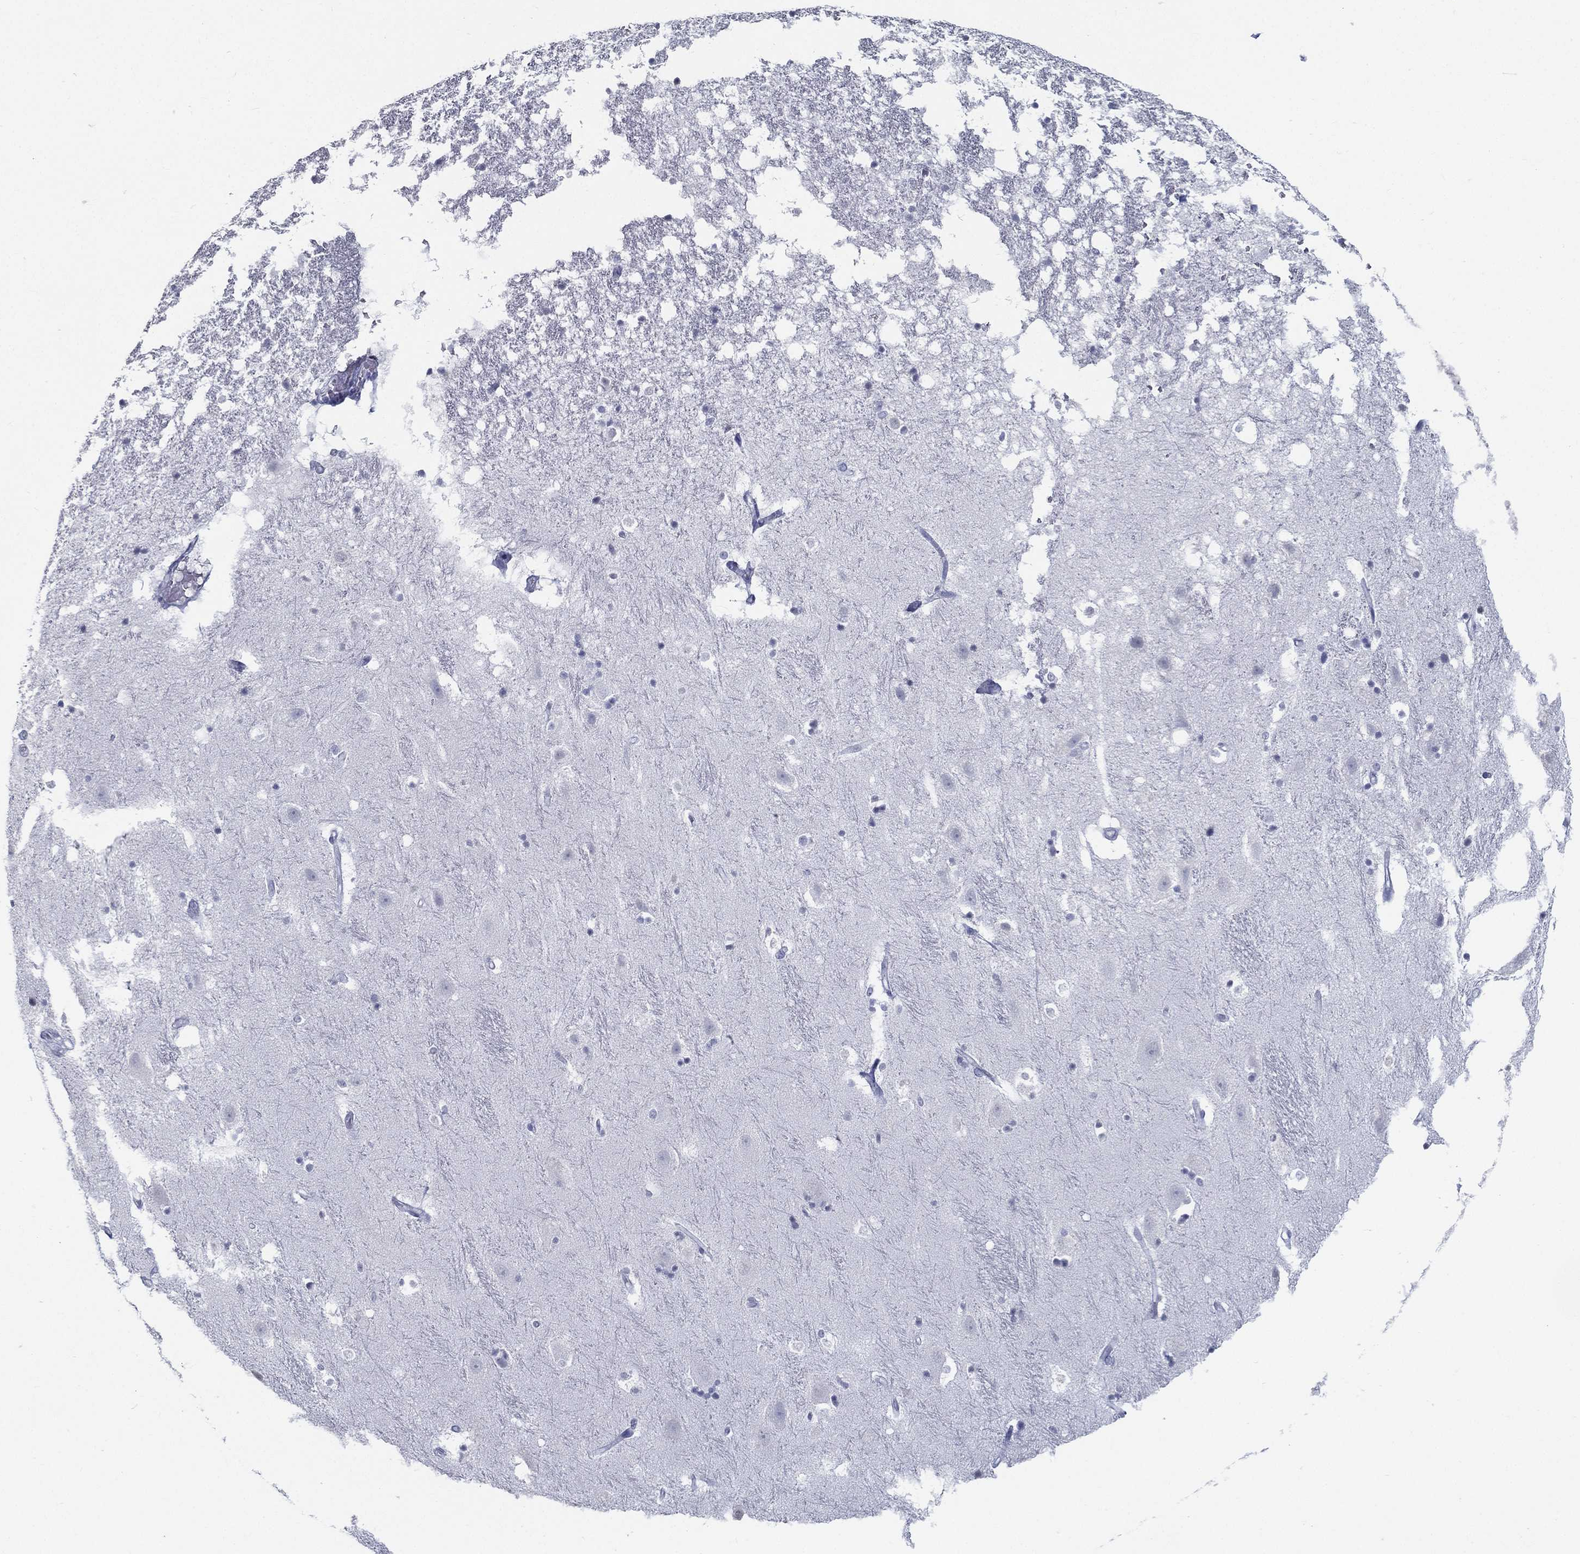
{"staining": {"intensity": "negative", "quantity": "none", "location": "none"}, "tissue": "hippocampus", "cell_type": "Glial cells", "image_type": "normal", "snomed": [{"axis": "morphology", "description": "Normal tissue, NOS"}, {"axis": "topography", "description": "Hippocampus"}], "caption": "High power microscopy histopathology image of an immunohistochemistry (IHC) image of unremarkable hippocampus, revealing no significant expression in glial cells. (DAB immunohistochemistry (IHC) with hematoxylin counter stain).", "gene": "PYHIN1", "patient": {"sex": "male", "age": 49}}